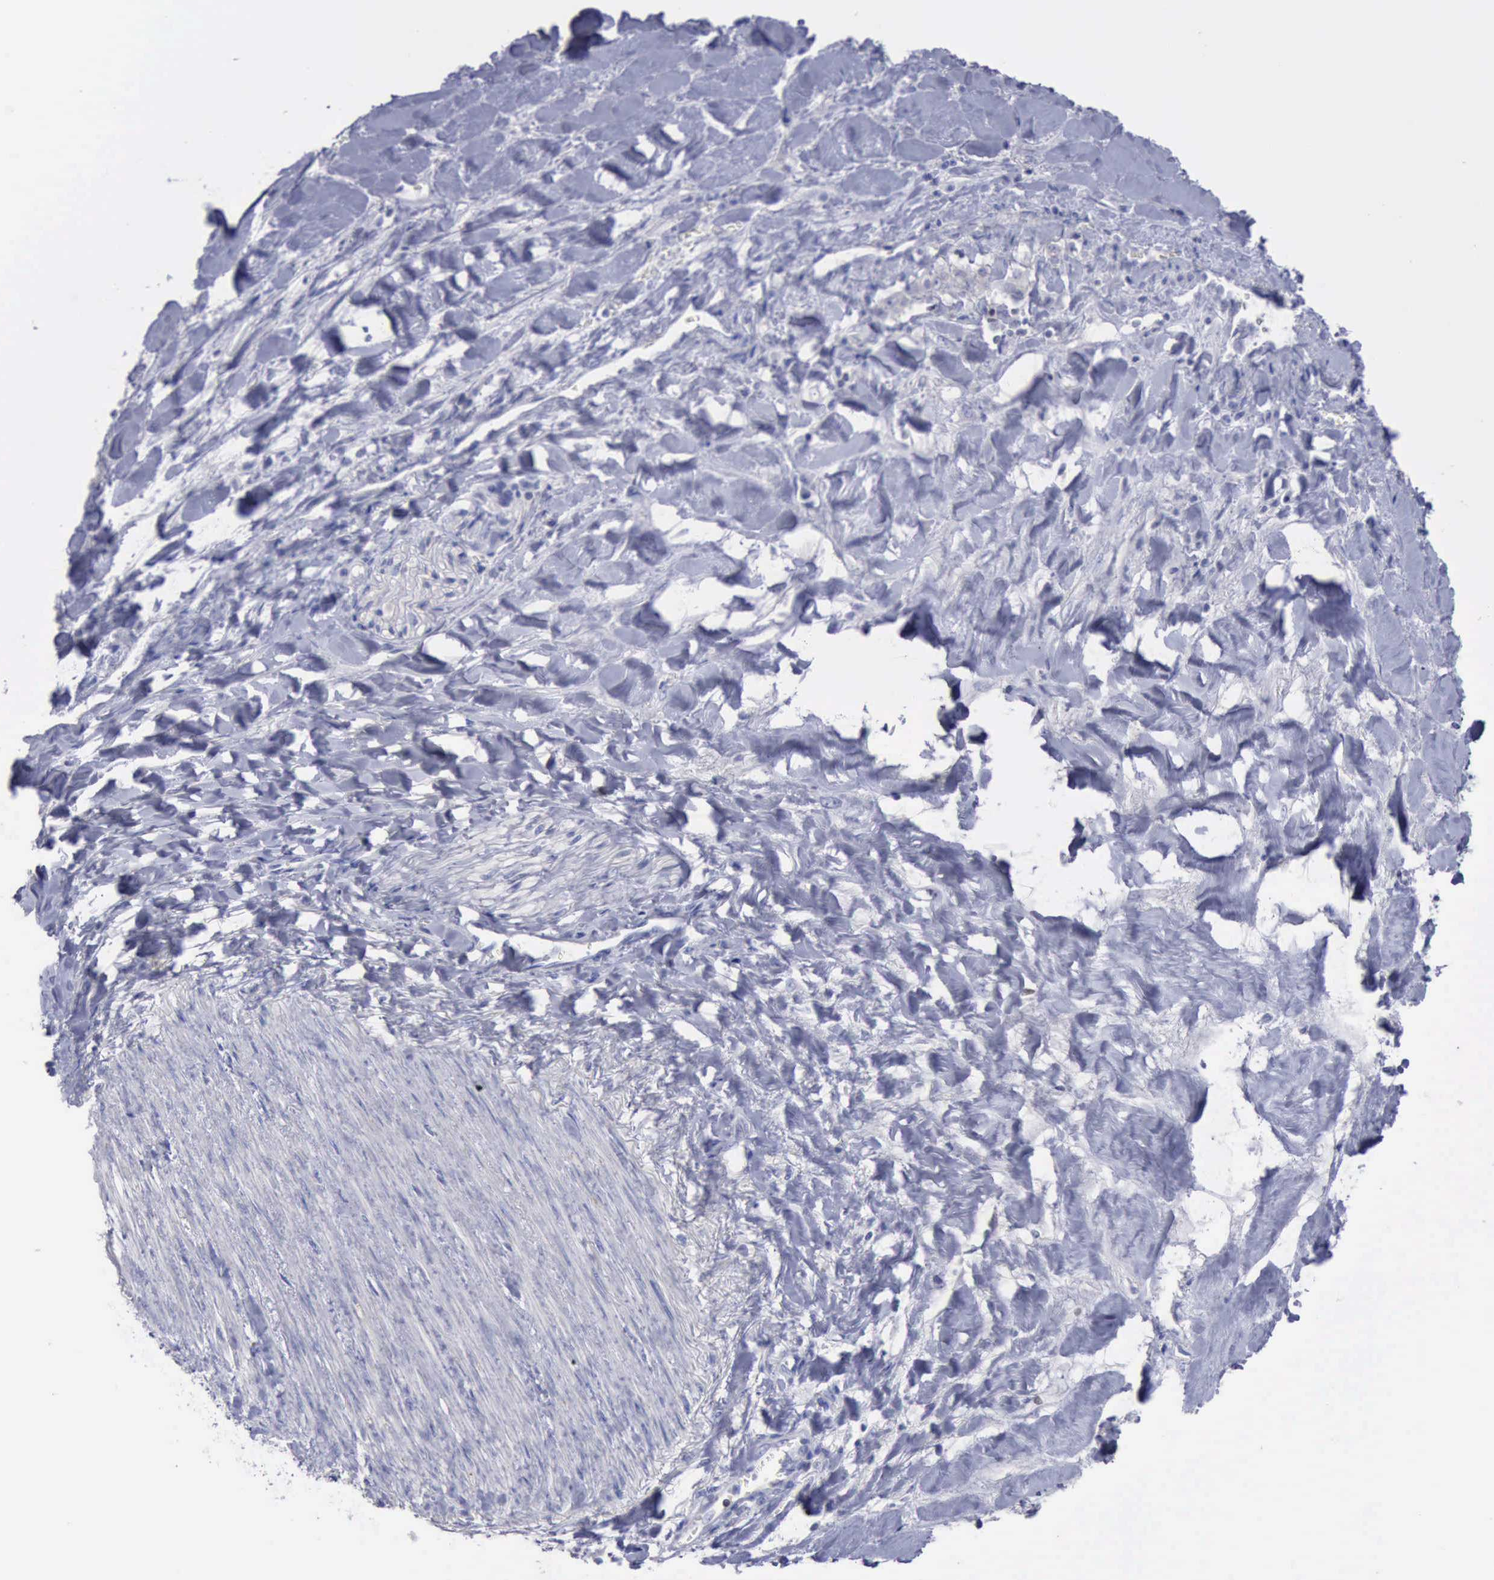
{"staining": {"intensity": "negative", "quantity": "none", "location": "none"}, "tissue": "liver cancer", "cell_type": "Tumor cells", "image_type": "cancer", "snomed": [{"axis": "morphology", "description": "Cholangiocarcinoma"}, {"axis": "topography", "description": "Liver"}], "caption": "Tumor cells are negative for brown protein staining in liver cholangiocarcinoma.", "gene": "SATB2", "patient": {"sex": "male", "age": 57}}